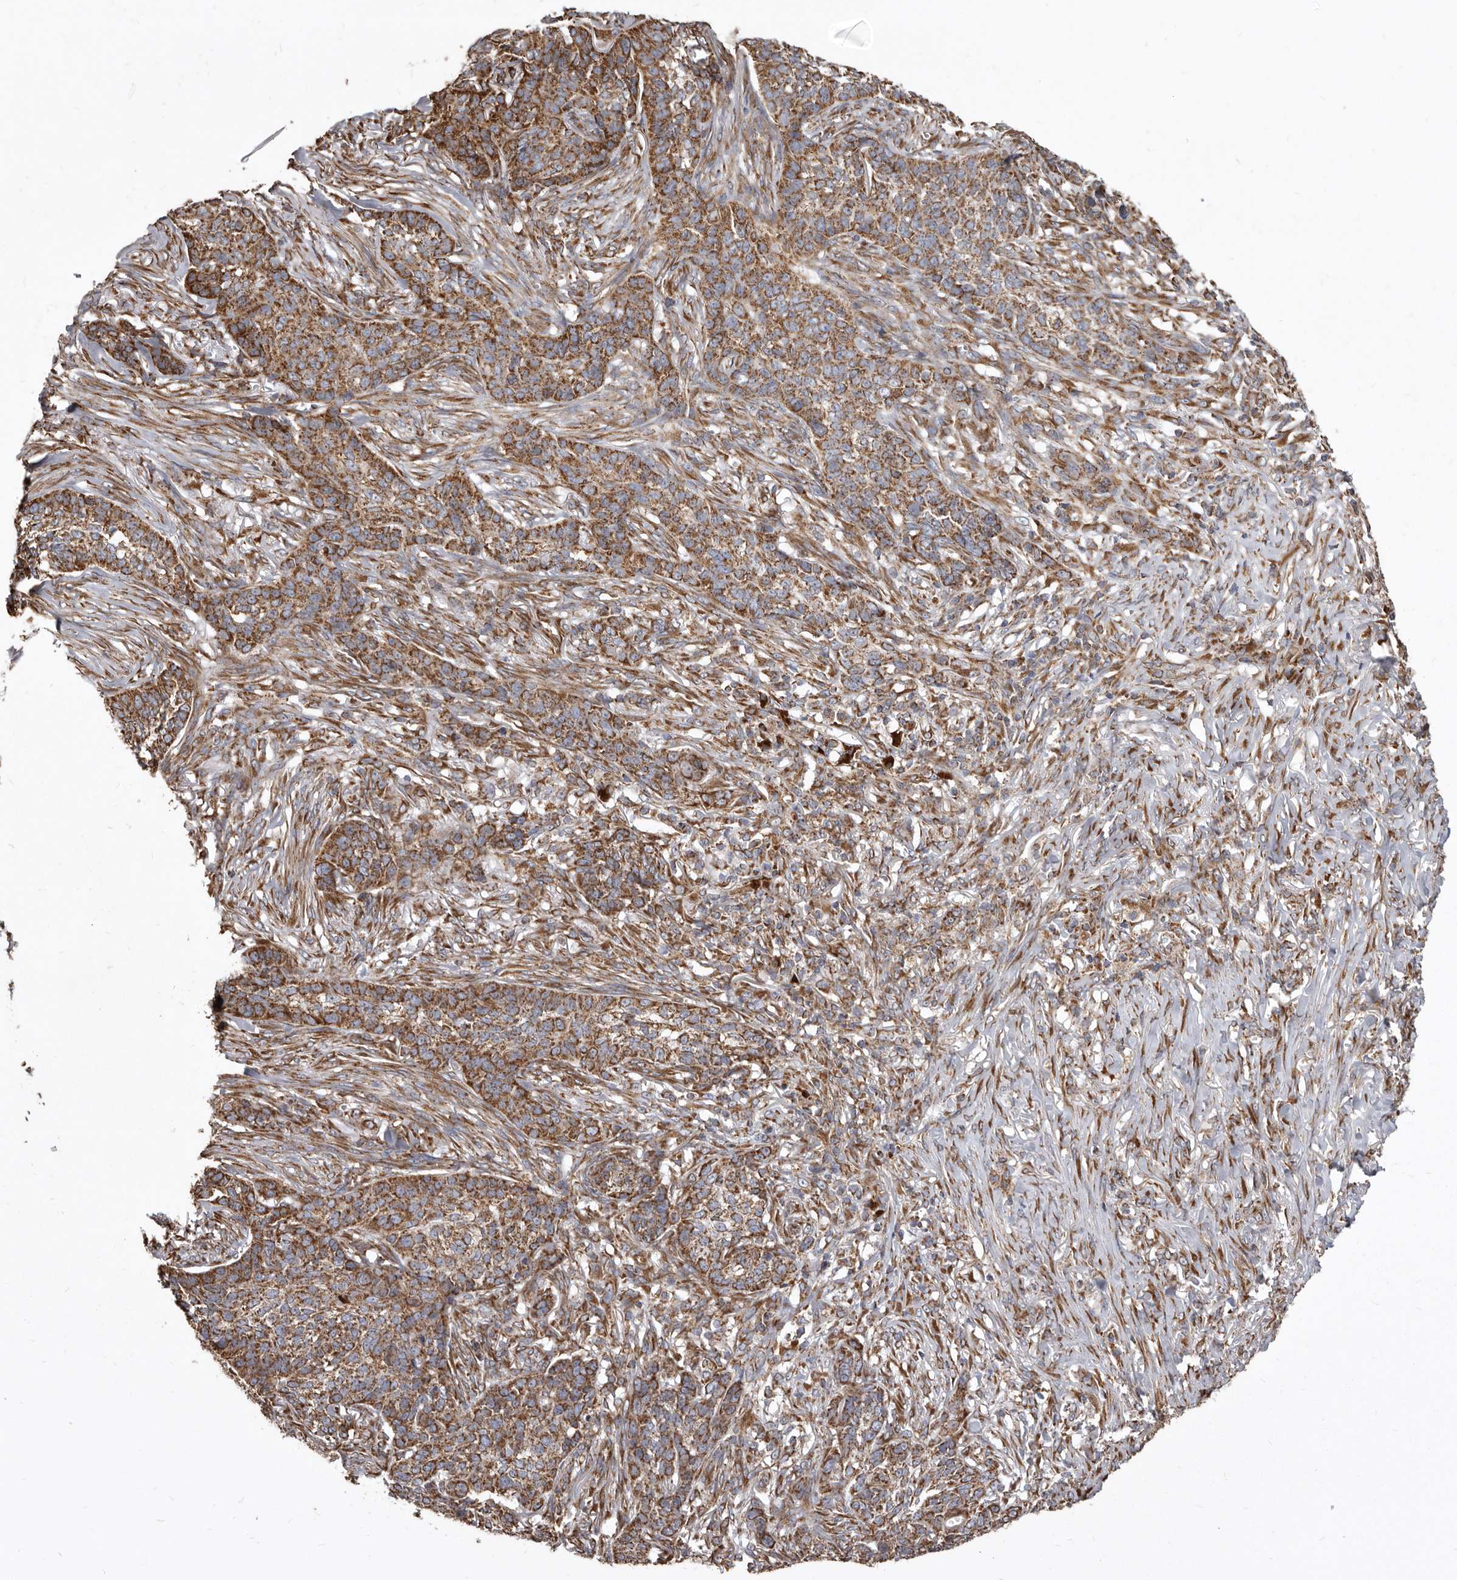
{"staining": {"intensity": "strong", "quantity": ">75%", "location": "cytoplasmic/membranous"}, "tissue": "skin cancer", "cell_type": "Tumor cells", "image_type": "cancer", "snomed": [{"axis": "morphology", "description": "Basal cell carcinoma"}, {"axis": "topography", "description": "Skin"}], "caption": "Approximately >75% of tumor cells in skin cancer (basal cell carcinoma) demonstrate strong cytoplasmic/membranous protein expression as visualized by brown immunohistochemical staining.", "gene": "CDK5RAP3", "patient": {"sex": "male", "age": 85}}